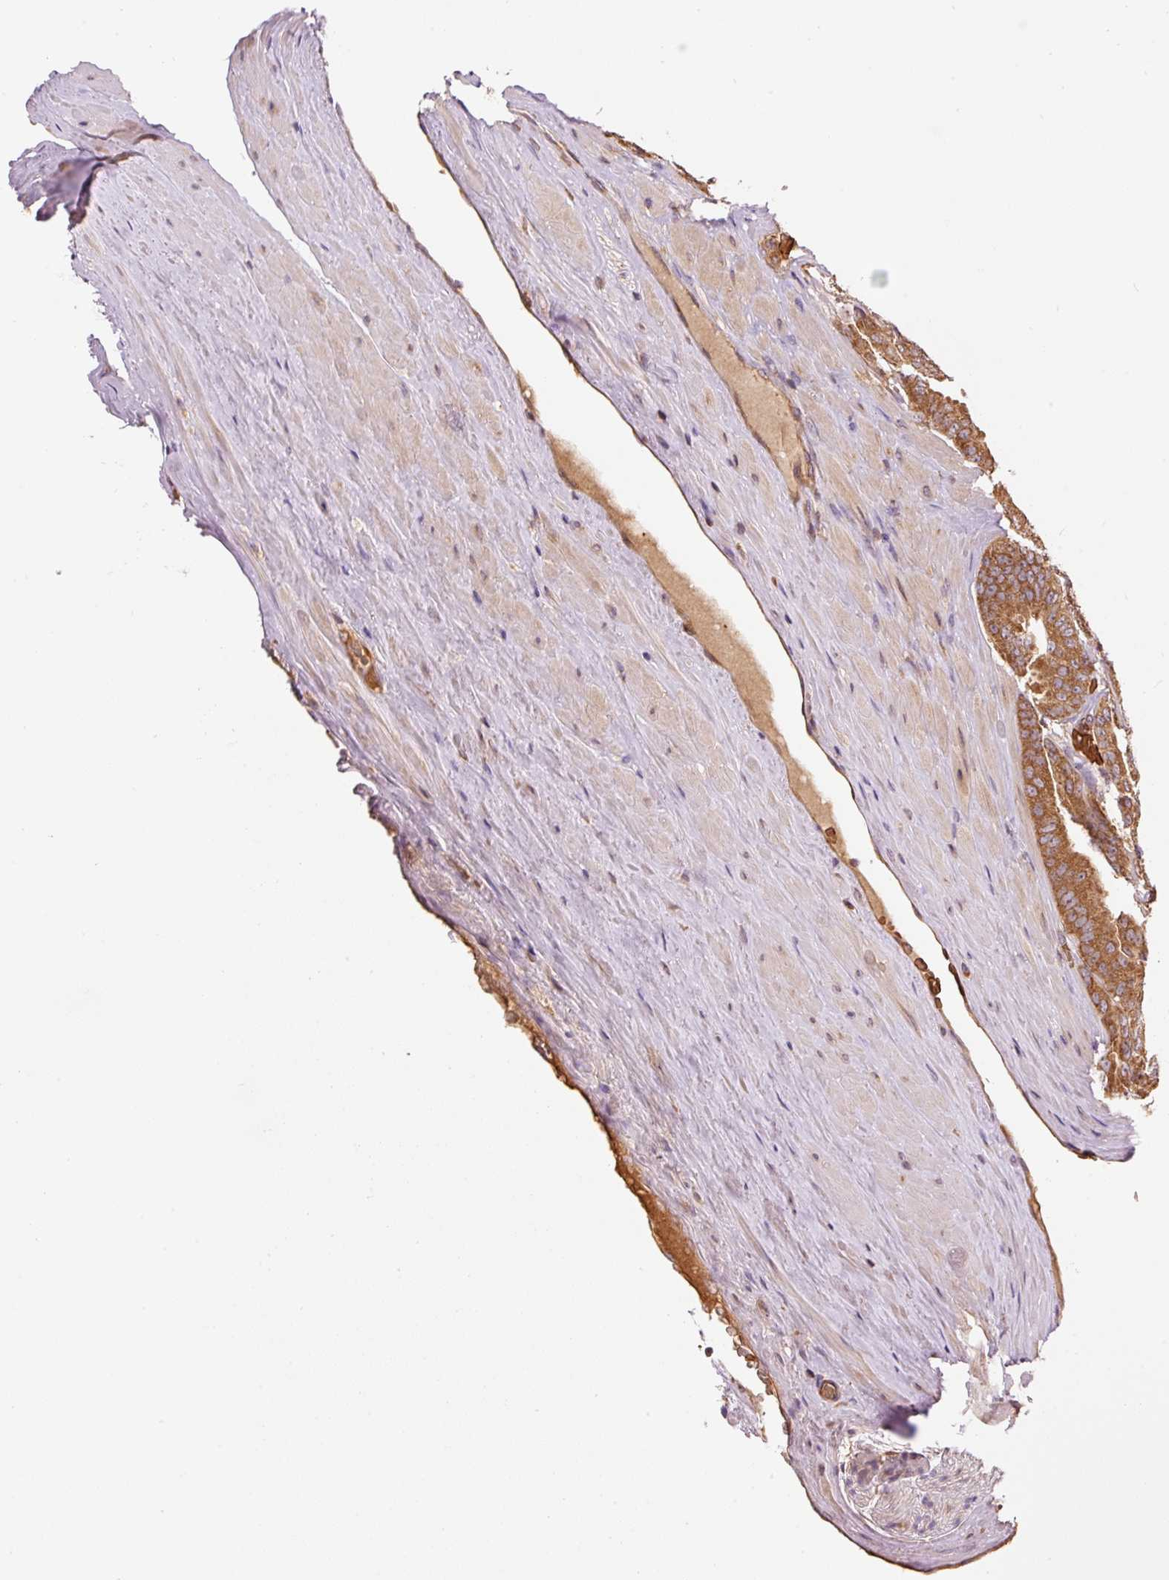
{"staining": {"intensity": "moderate", "quantity": ">75%", "location": "cytoplasmic/membranous"}, "tissue": "prostate cancer", "cell_type": "Tumor cells", "image_type": "cancer", "snomed": [{"axis": "morphology", "description": "Adenocarcinoma, High grade"}, {"axis": "topography", "description": "Prostate"}], "caption": "High-magnification brightfield microscopy of prostate high-grade adenocarcinoma stained with DAB (brown) and counterstained with hematoxylin (blue). tumor cells exhibit moderate cytoplasmic/membranous expression is appreciated in approximately>75% of cells.", "gene": "ADCY4", "patient": {"sex": "male", "age": 68}}